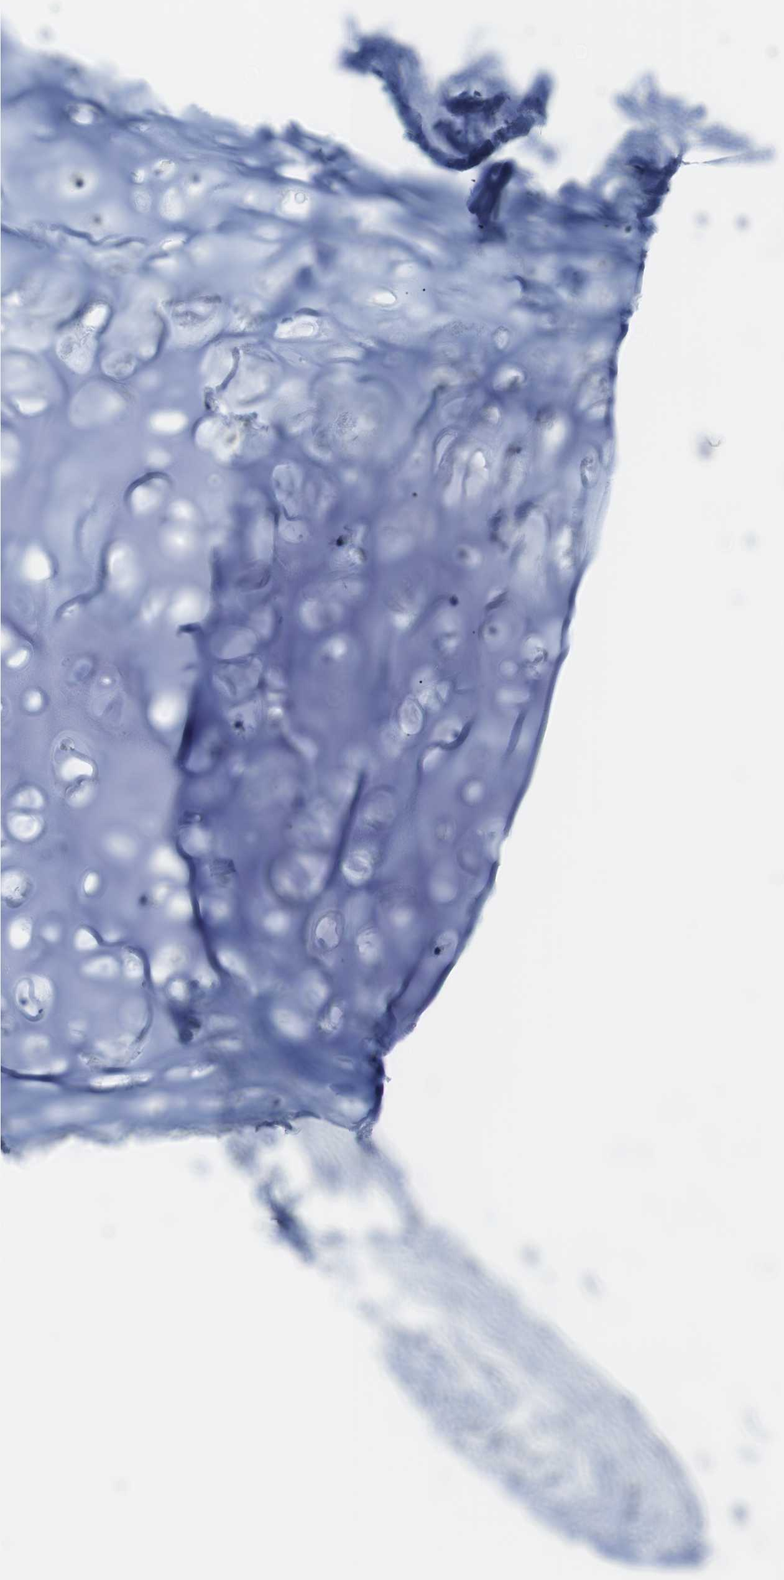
{"staining": {"intensity": "negative", "quantity": "none", "location": "none"}, "tissue": "adipose tissue", "cell_type": "Adipocytes", "image_type": "normal", "snomed": [{"axis": "morphology", "description": "Normal tissue, NOS"}, {"axis": "topography", "description": "Cartilage tissue"}, {"axis": "topography", "description": "Bronchus"}], "caption": "High power microscopy micrograph of an IHC histopathology image of benign adipose tissue, revealing no significant positivity in adipocytes. (DAB immunohistochemistry (IHC), high magnification).", "gene": "MUC2", "patient": {"sex": "female", "age": 53}}